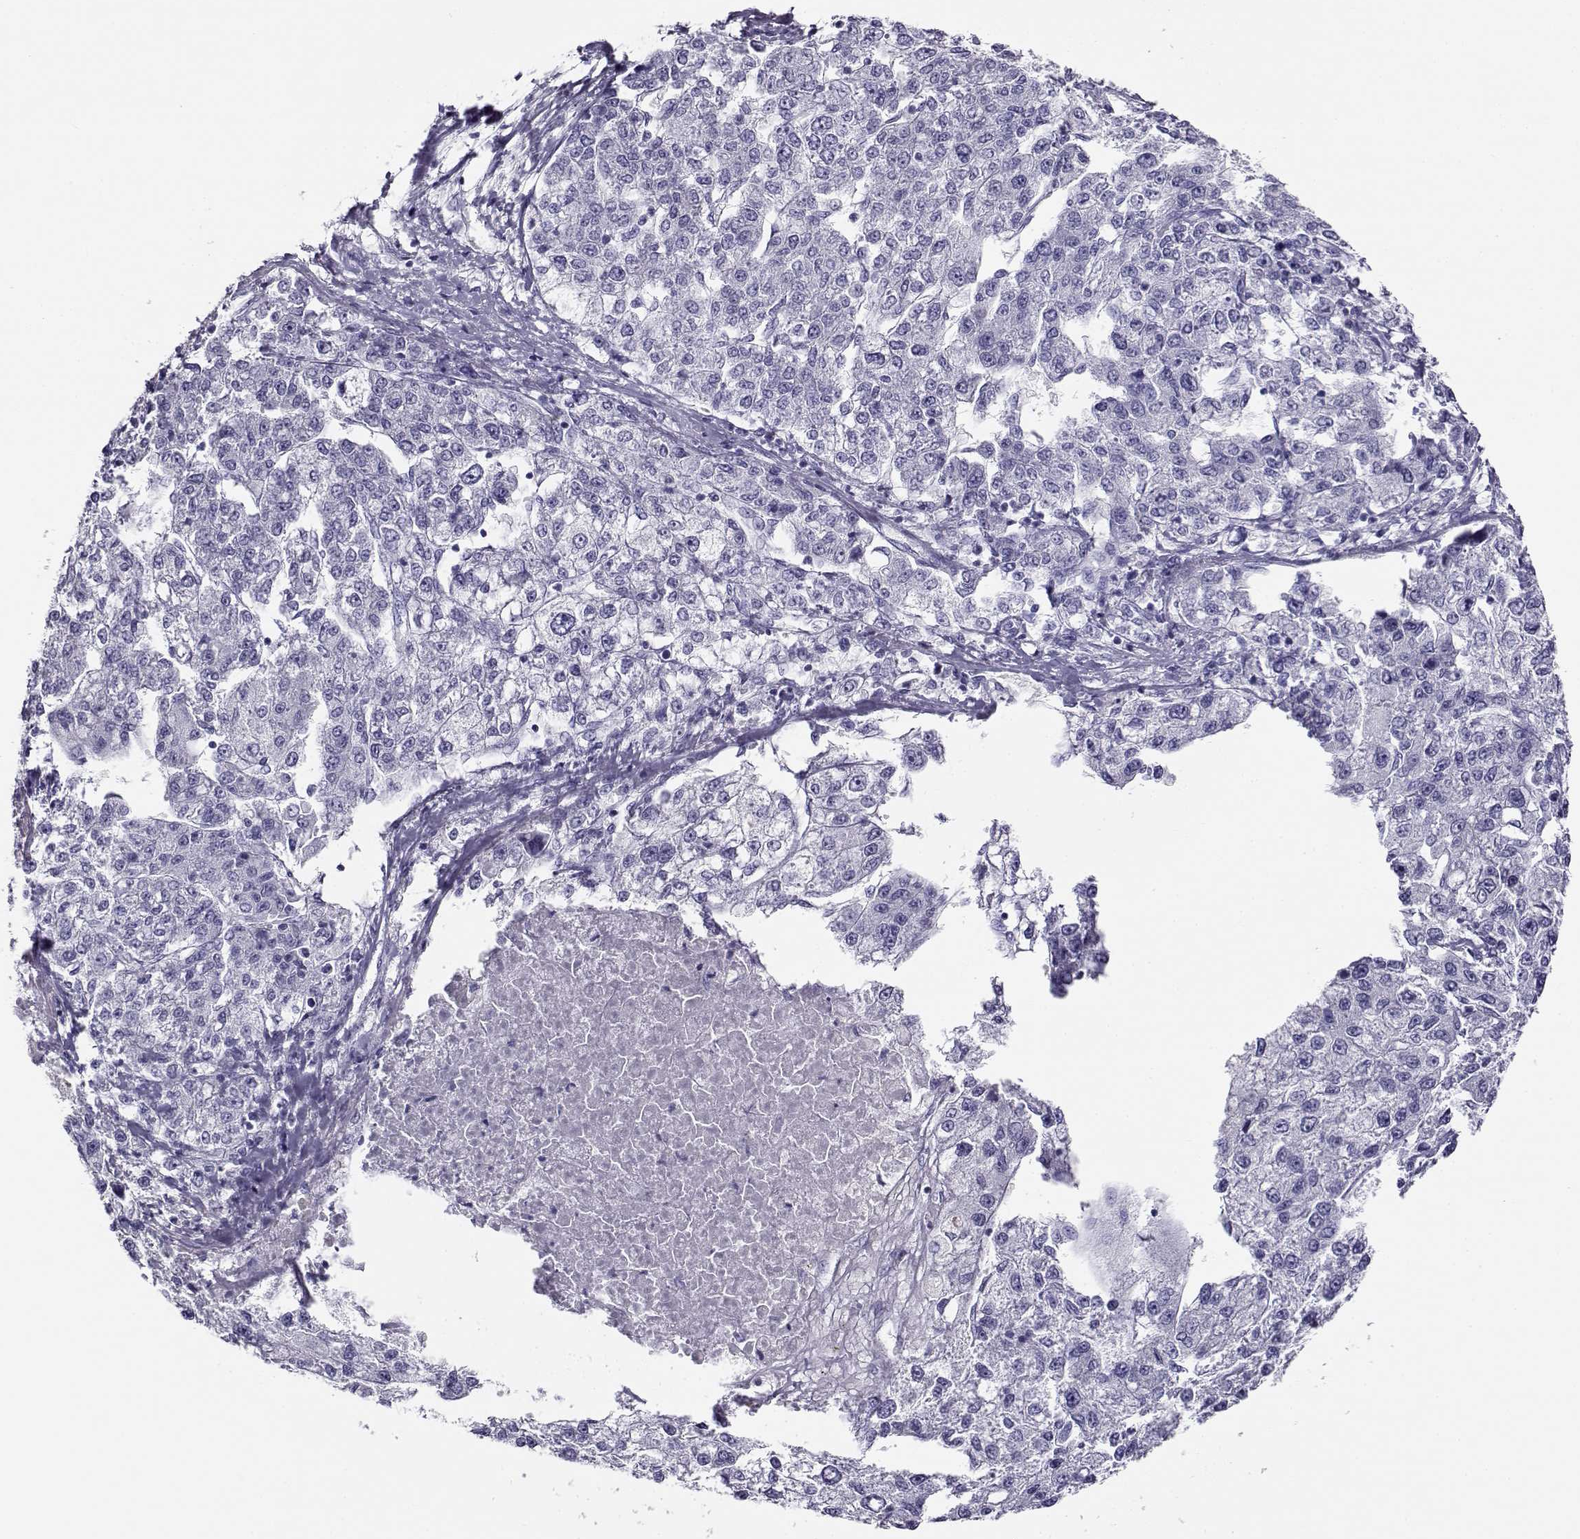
{"staining": {"intensity": "negative", "quantity": "none", "location": "none"}, "tissue": "liver cancer", "cell_type": "Tumor cells", "image_type": "cancer", "snomed": [{"axis": "morphology", "description": "Carcinoma, Hepatocellular, NOS"}, {"axis": "topography", "description": "Liver"}], "caption": "Immunohistochemical staining of human hepatocellular carcinoma (liver) shows no significant positivity in tumor cells. (DAB (3,3'-diaminobenzidine) immunohistochemistry (IHC), high magnification).", "gene": "RHOXF2", "patient": {"sex": "male", "age": 56}}